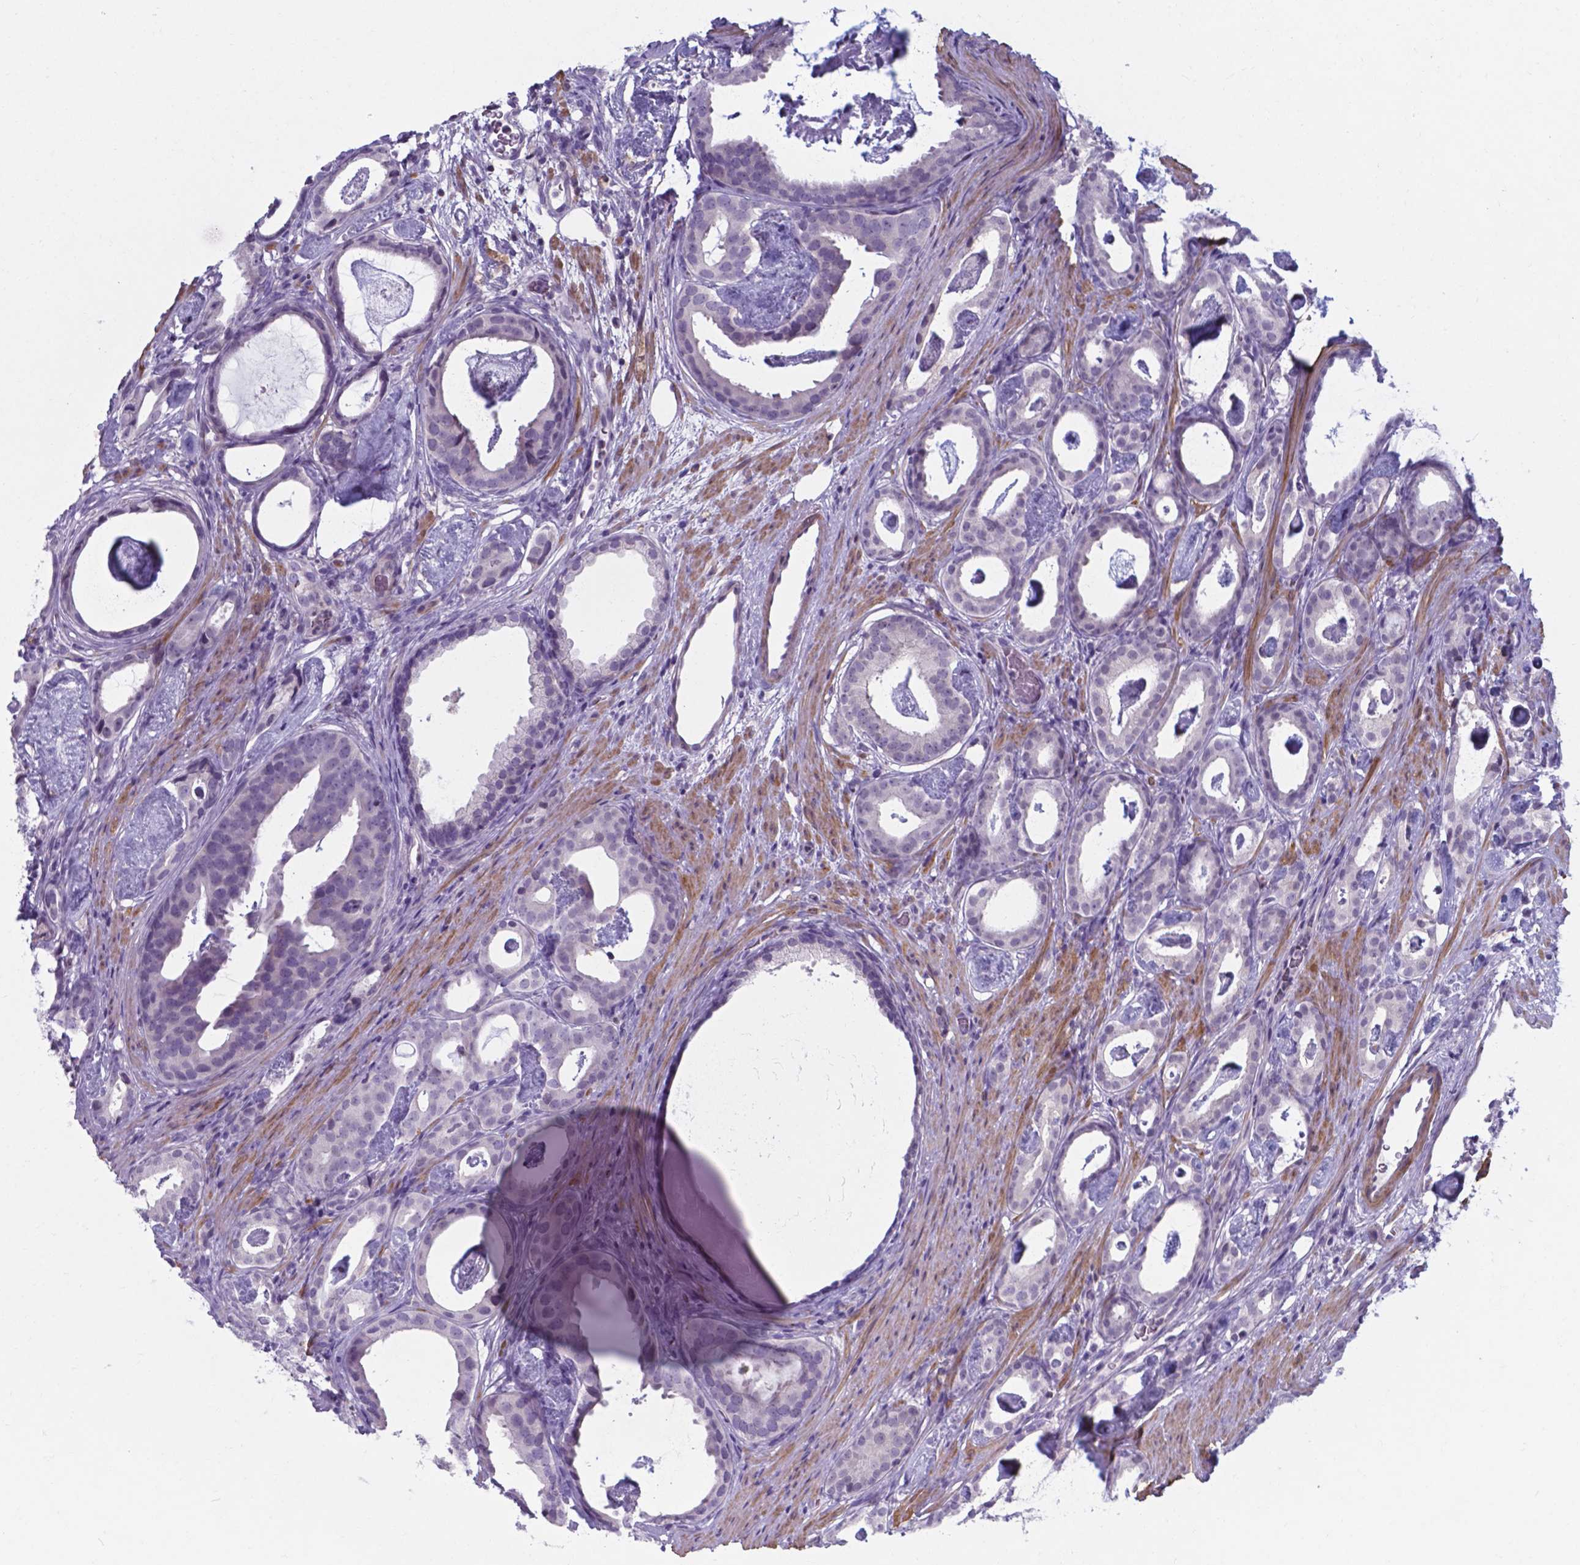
{"staining": {"intensity": "negative", "quantity": "none", "location": "none"}, "tissue": "prostate cancer", "cell_type": "Tumor cells", "image_type": "cancer", "snomed": [{"axis": "morphology", "description": "Adenocarcinoma, Low grade"}, {"axis": "topography", "description": "Prostate and seminal vesicle, NOS"}], "caption": "Tumor cells show no significant positivity in prostate cancer (low-grade adenocarcinoma). (Brightfield microscopy of DAB immunohistochemistry (IHC) at high magnification).", "gene": "AP5B1", "patient": {"sex": "male", "age": 71}}